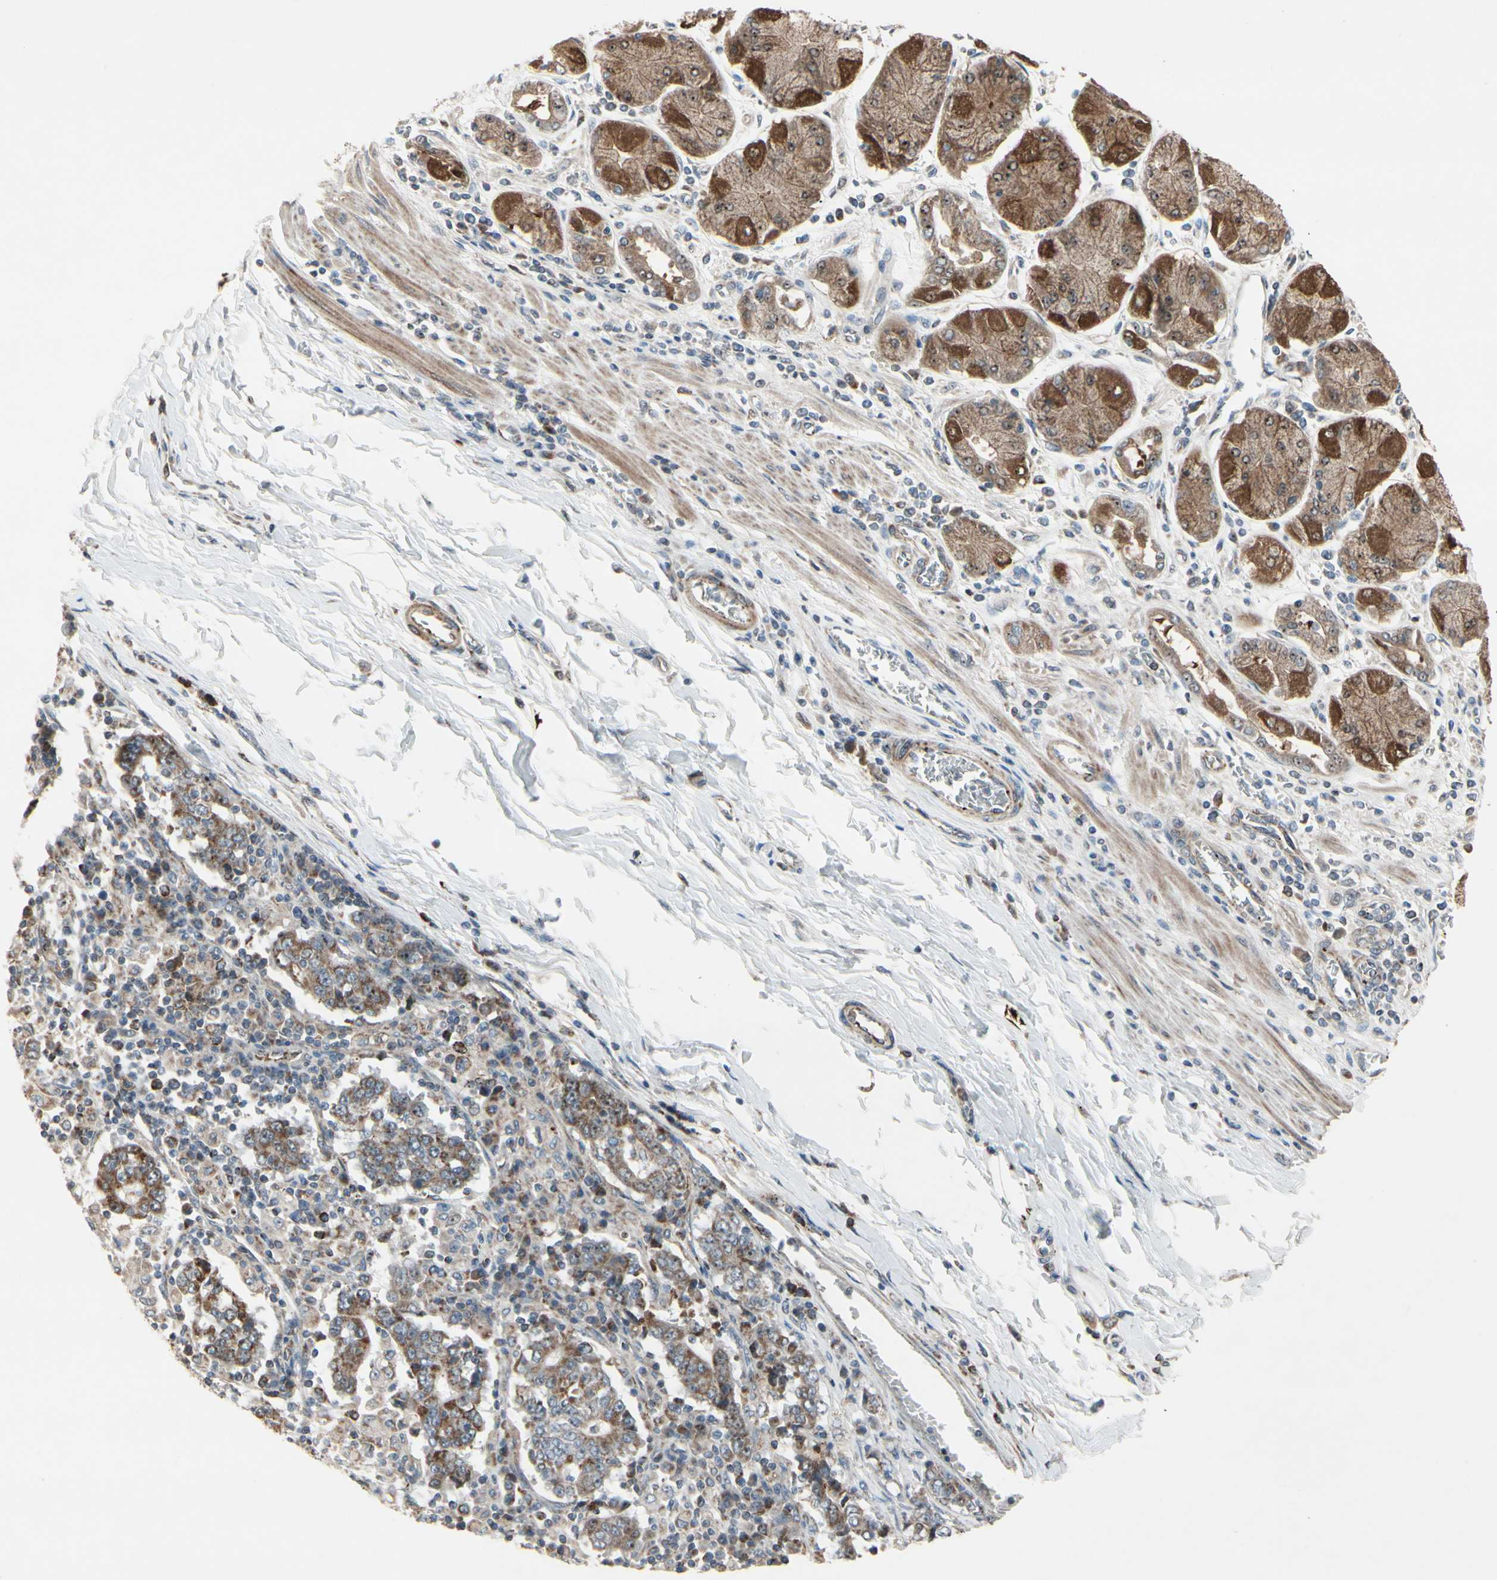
{"staining": {"intensity": "weak", "quantity": ">75%", "location": "cytoplasmic/membranous"}, "tissue": "stomach cancer", "cell_type": "Tumor cells", "image_type": "cancer", "snomed": [{"axis": "morphology", "description": "Normal tissue, NOS"}, {"axis": "morphology", "description": "Adenocarcinoma, NOS"}, {"axis": "topography", "description": "Stomach, upper"}, {"axis": "topography", "description": "Stomach"}], "caption": "The immunohistochemical stain shows weak cytoplasmic/membranous expression in tumor cells of stomach adenocarcinoma tissue.", "gene": "CPT1A", "patient": {"sex": "male", "age": 59}}